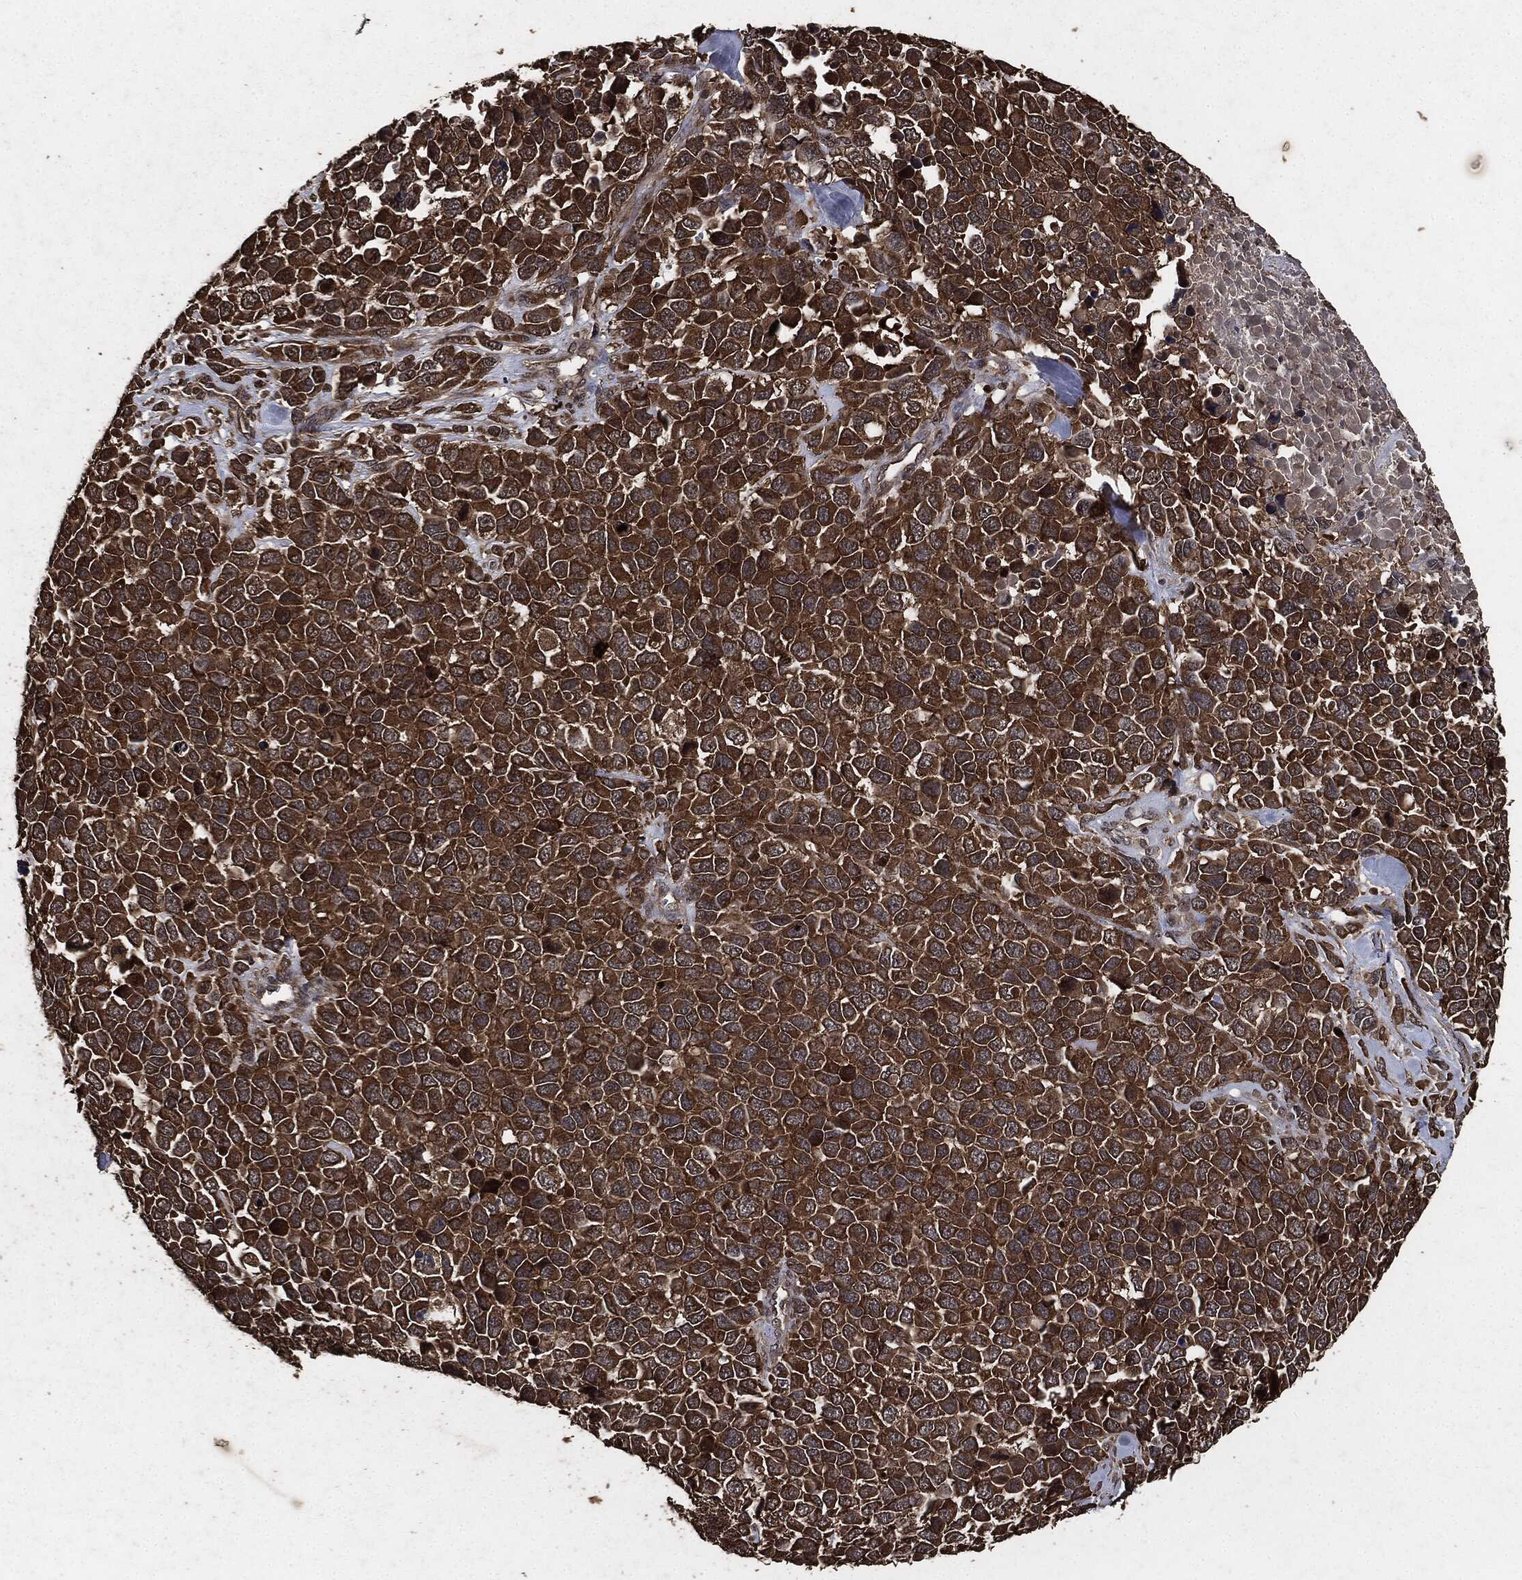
{"staining": {"intensity": "strong", "quantity": ">75%", "location": "cytoplasmic/membranous"}, "tissue": "melanoma", "cell_type": "Tumor cells", "image_type": "cancer", "snomed": [{"axis": "morphology", "description": "Malignant melanoma, Metastatic site"}, {"axis": "topography", "description": "Skin"}], "caption": "IHC photomicrograph of neoplastic tissue: melanoma stained using IHC demonstrates high levels of strong protein expression localized specifically in the cytoplasmic/membranous of tumor cells, appearing as a cytoplasmic/membranous brown color.", "gene": "AKT1S1", "patient": {"sex": "male", "age": 84}}